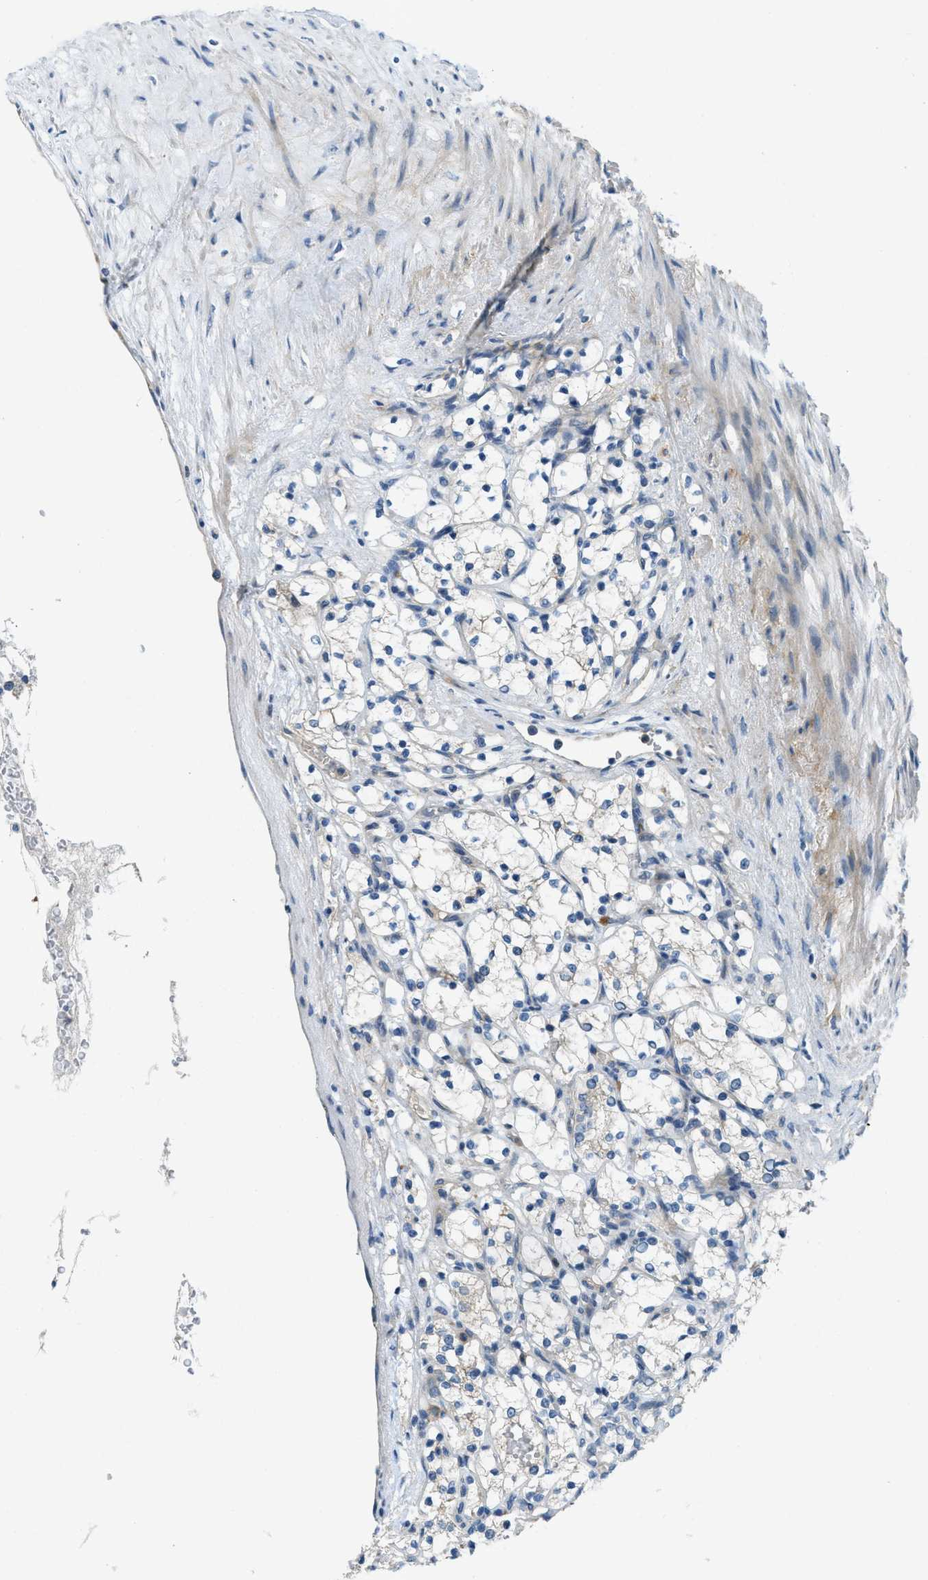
{"staining": {"intensity": "negative", "quantity": "none", "location": "none"}, "tissue": "renal cancer", "cell_type": "Tumor cells", "image_type": "cancer", "snomed": [{"axis": "morphology", "description": "Adenocarcinoma, NOS"}, {"axis": "topography", "description": "Kidney"}], "caption": "This is an immunohistochemistry (IHC) photomicrograph of human renal adenocarcinoma. There is no positivity in tumor cells.", "gene": "SNX14", "patient": {"sex": "female", "age": 69}}